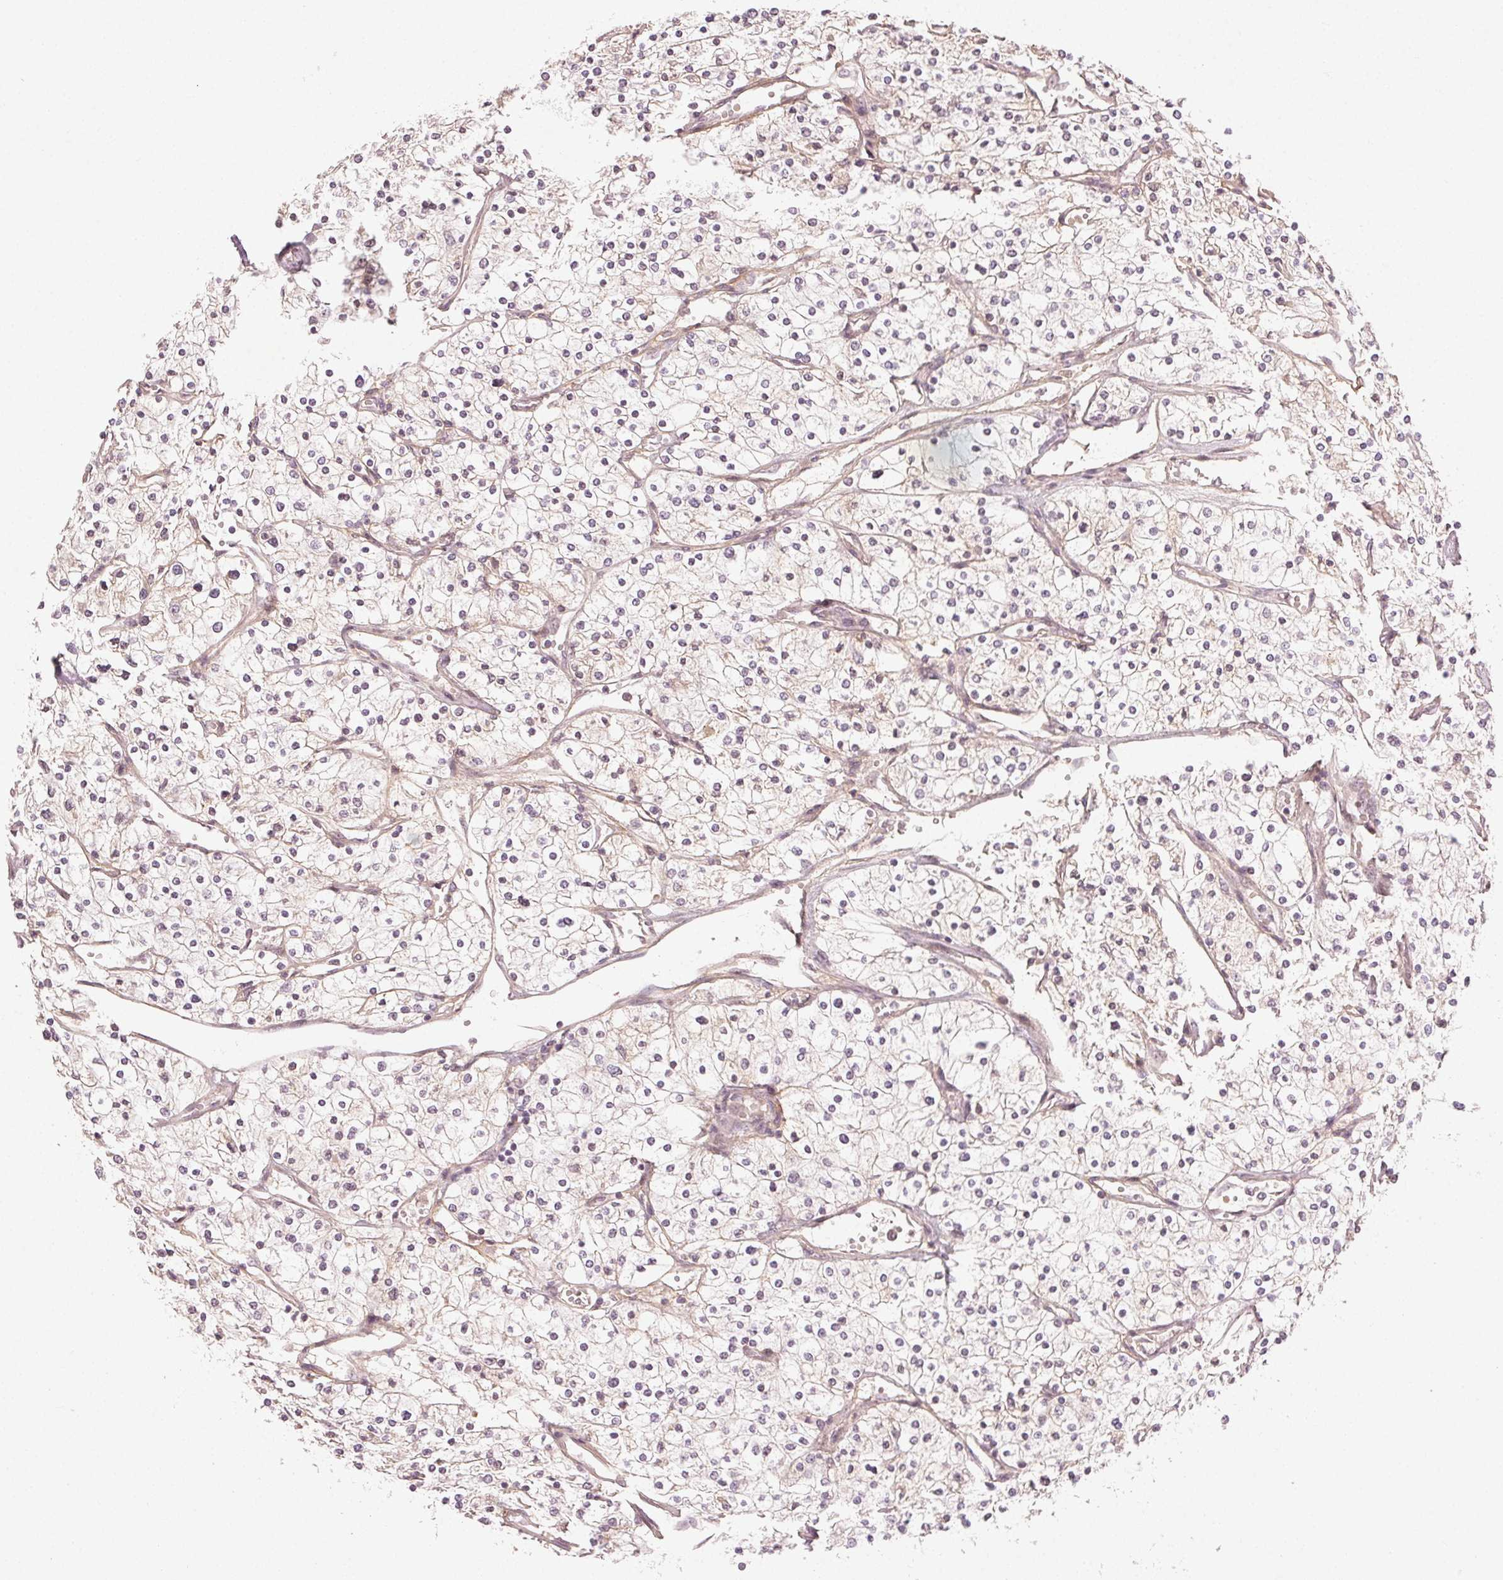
{"staining": {"intensity": "negative", "quantity": "none", "location": "none"}, "tissue": "renal cancer", "cell_type": "Tumor cells", "image_type": "cancer", "snomed": [{"axis": "morphology", "description": "Adenocarcinoma, NOS"}, {"axis": "topography", "description": "Kidney"}], "caption": "Immunohistochemistry of human adenocarcinoma (renal) reveals no expression in tumor cells.", "gene": "TUB", "patient": {"sex": "male", "age": 80}}